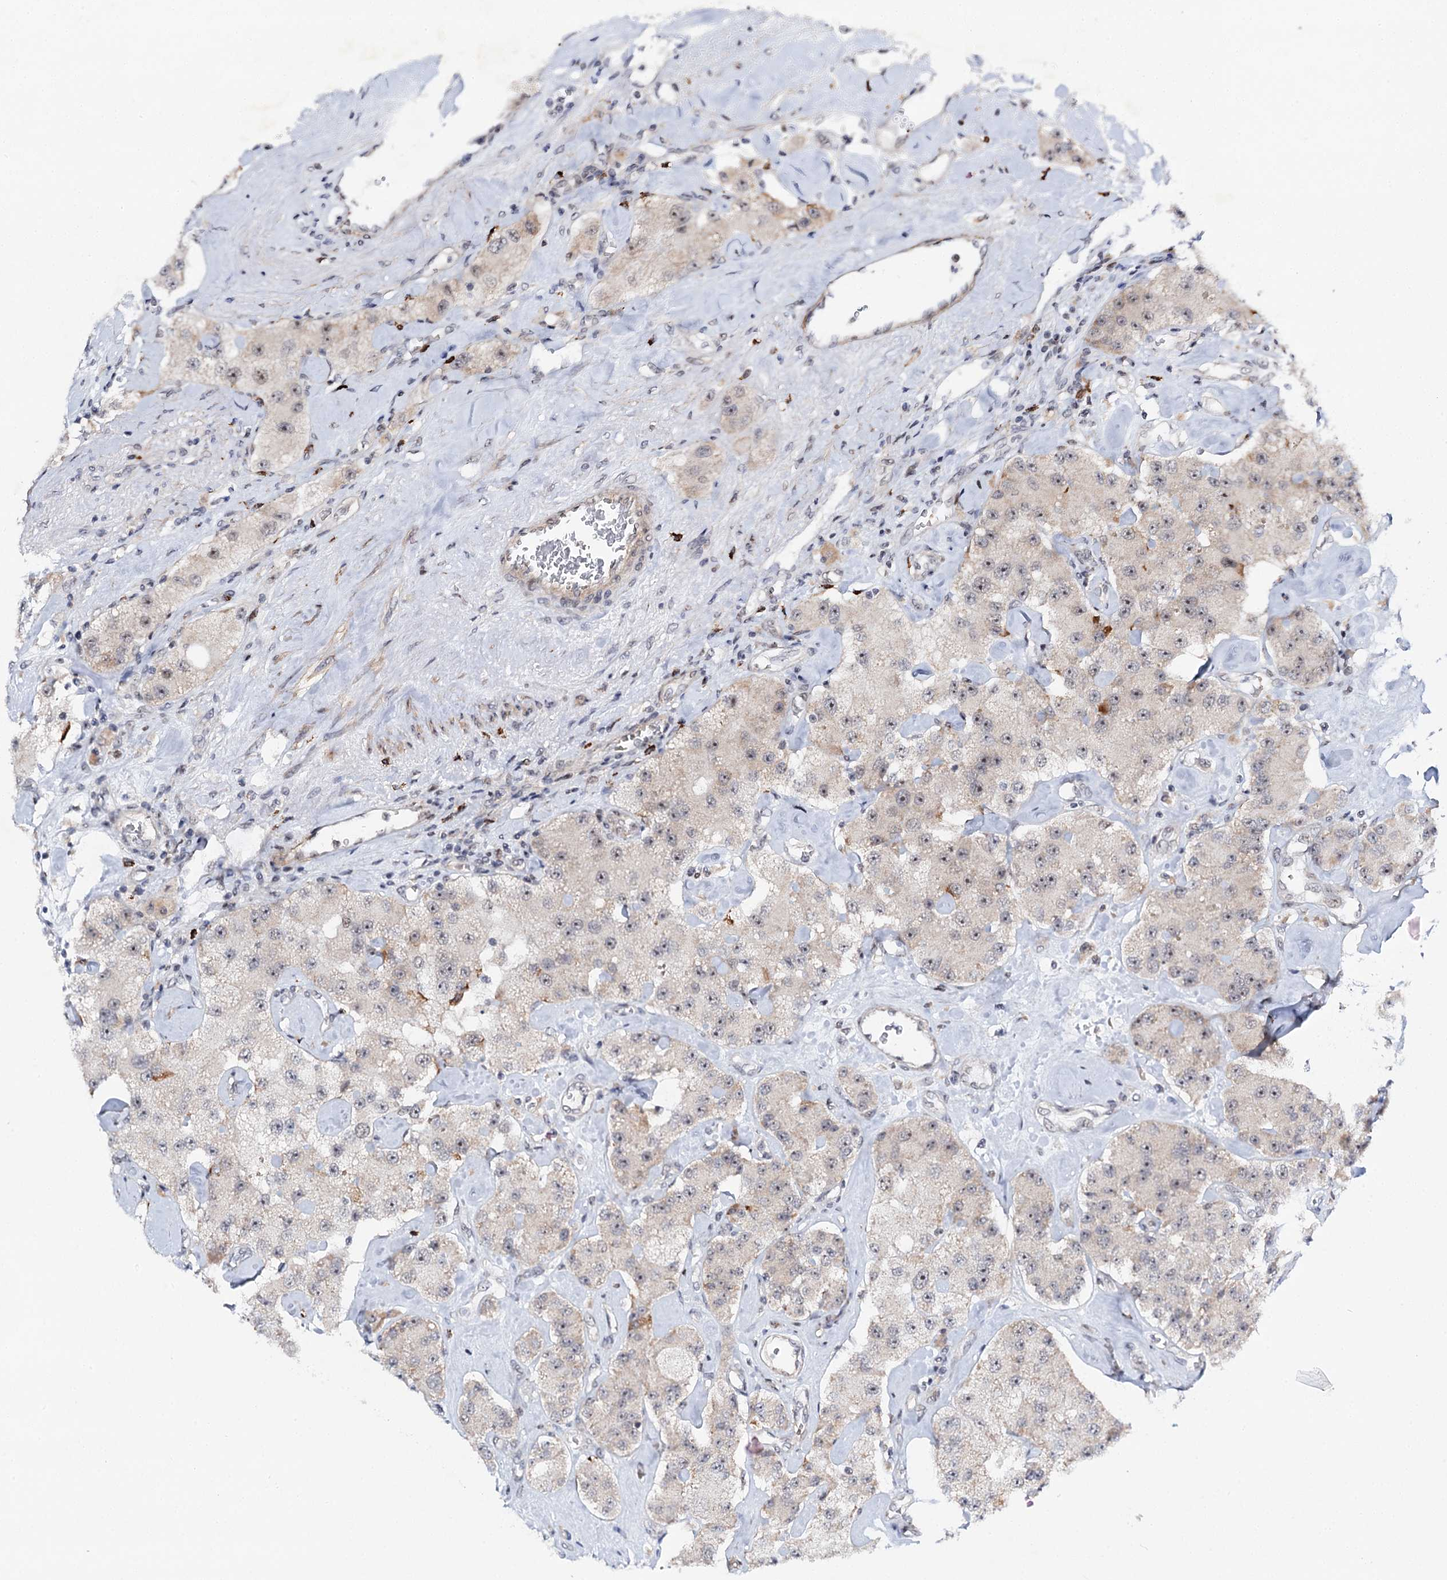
{"staining": {"intensity": "moderate", "quantity": "<25%", "location": "cytoplasmic/membranous"}, "tissue": "carcinoid", "cell_type": "Tumor cells", "image_type": "cancer", "snomed": [{"axis": "morphology", "description": "Carcinoid, malignant, NOS"}, {"axis": "topography", "description": "Pancreas"}], "caption": "Human carcinoid (malignant) stained with a brown dye exhibits moderate cytoplasmic/membranous positive staining in approximately <25% of tumor cells.", "gene": "BUD13", "patient": {"sex": "male", "age": 41}}